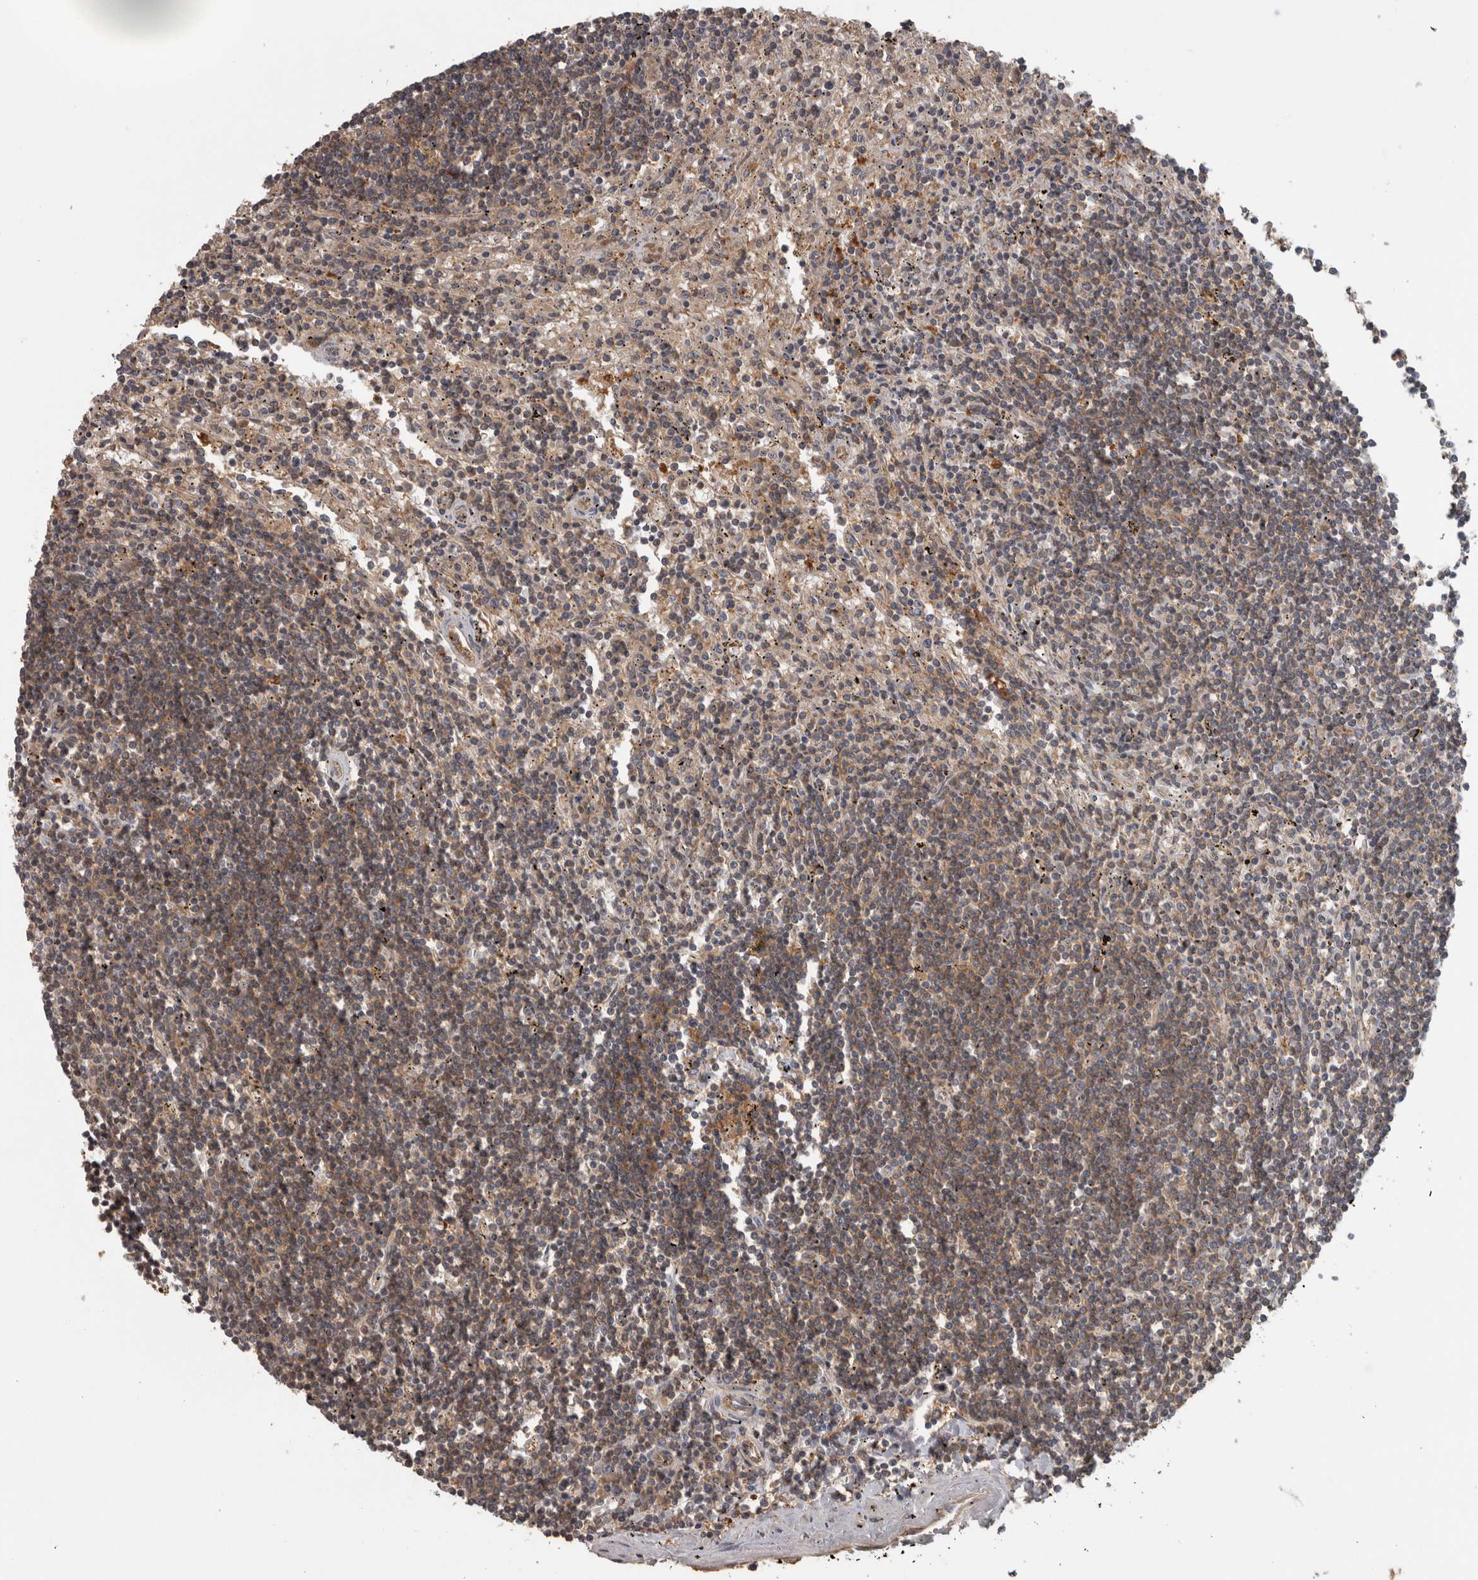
{"staining": {"intensity": "moderate", "quantity": ">75%", "location": "cytoplasmic/membranous"}, "tissue": "lymphoma", "cell_type": "Tumor cells", "image_type": "cancer", "snomed": [{"axis": "morphology", "description": "Malignant lymphoma, non-Hodgkin's type, Low grade"}, {"axis": "topography", "description": "Spleen"}], "caption": "IHC of lymphoma reveals medium levels of moderate cytoplasmic/membranous positivity in approximately >75% of tumor cells. (DAB (3,3'-diaminobenzidine) IHC with brightfield microscopy, high magnification).", "gene": "MICU3", "patient": {"sex": "male", "age": 76}}